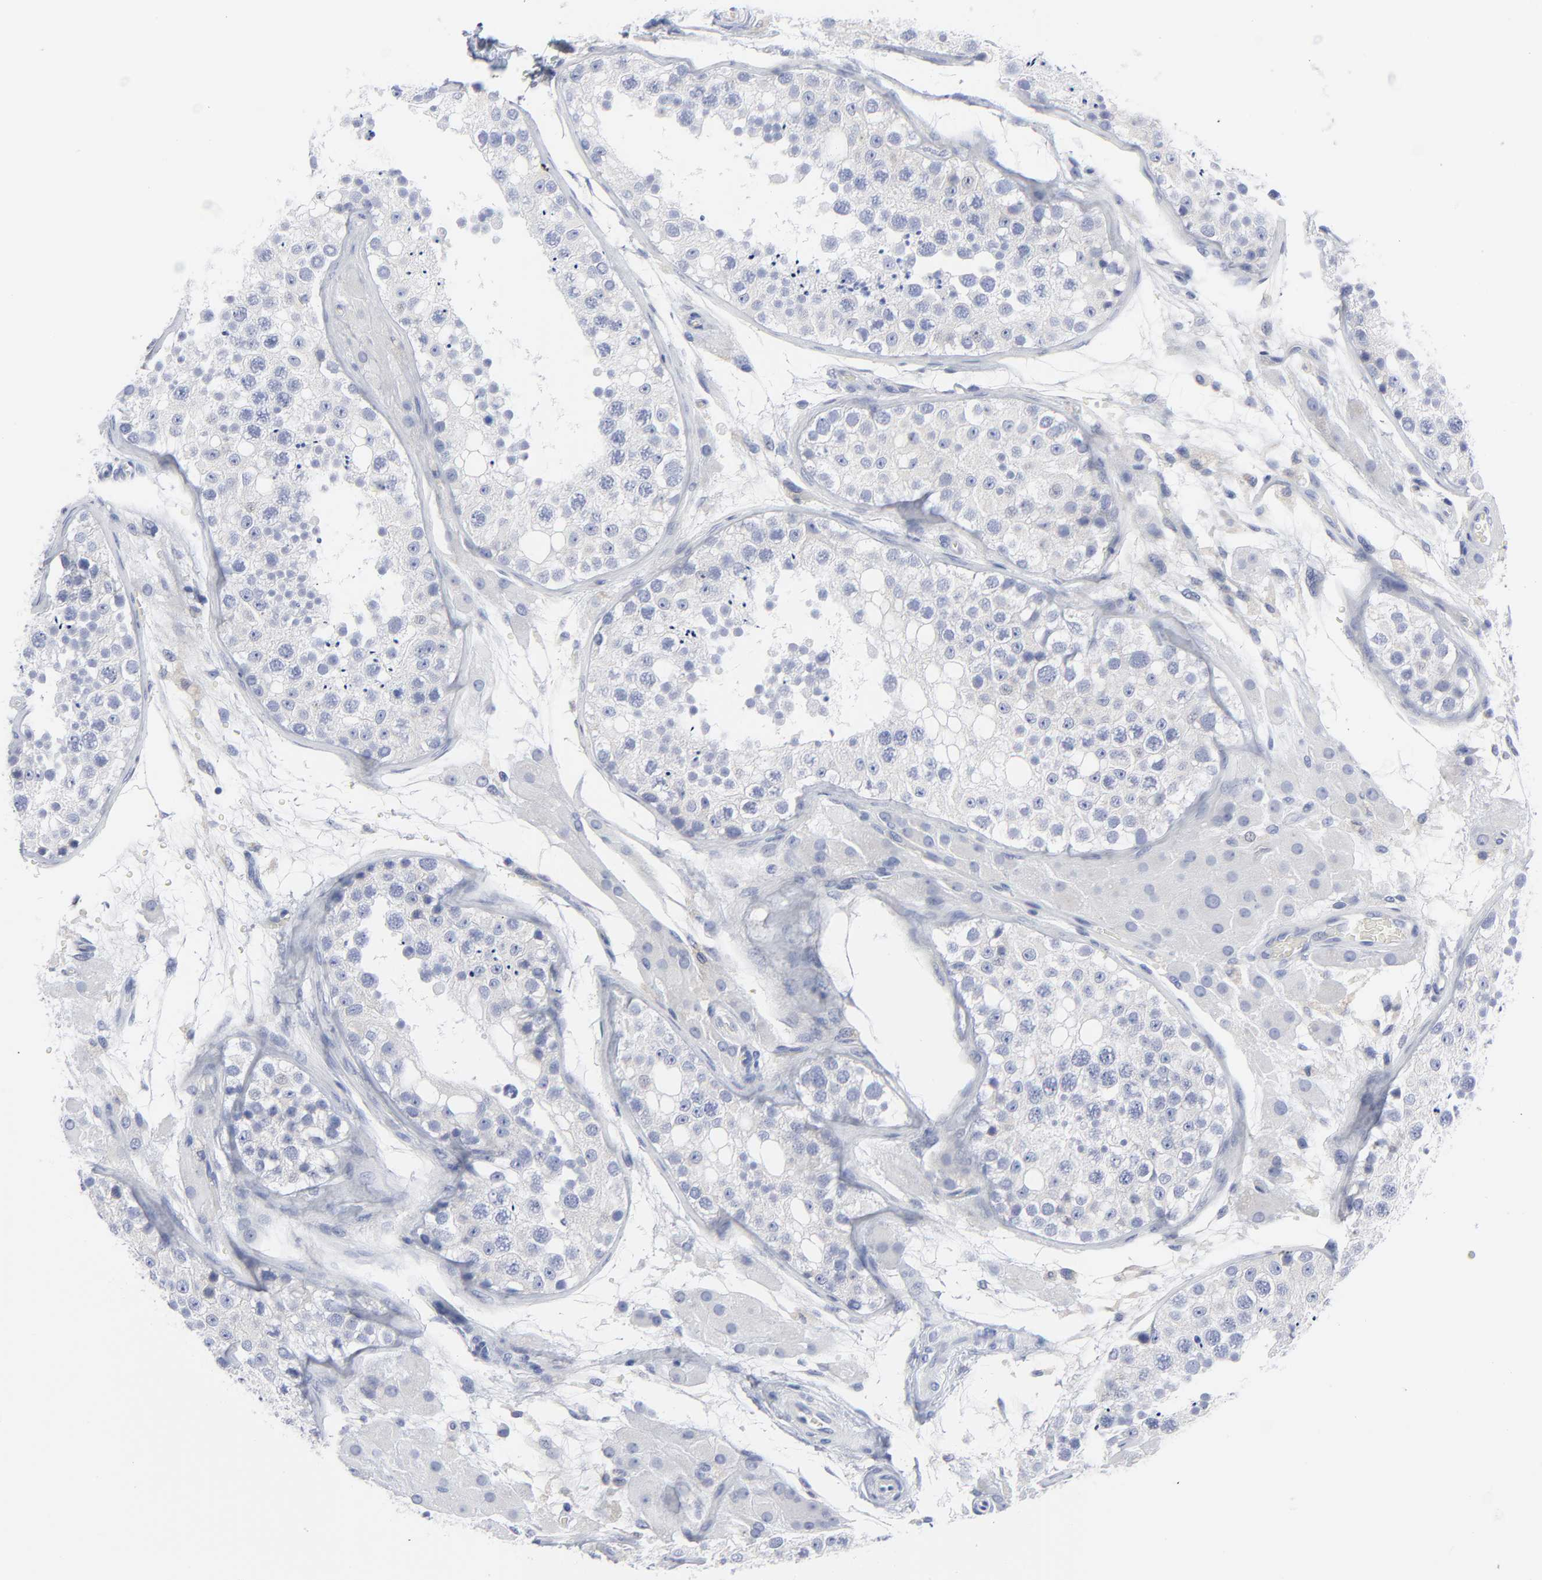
{"staining": {"intensity": "negative", "quantity": "none", "location": "none"}, "tissue": "testis", "cell_type": "Cells in seminiferous ducts", "image_type": "normal", "snomed": [{"axis": "morphology", "description": "Normal tissue, NOS"}, {"axis": "topography", "description": "Testis"}], "caption": "Cells in seminiferous ducts are negative for brown protein staining in normal testis. (Brightfield microscopy of DAB immunohistochemistry (IHC) at high magnification).", "gene": "STAT2", "patient": {"sex": "male", "age": 26}}